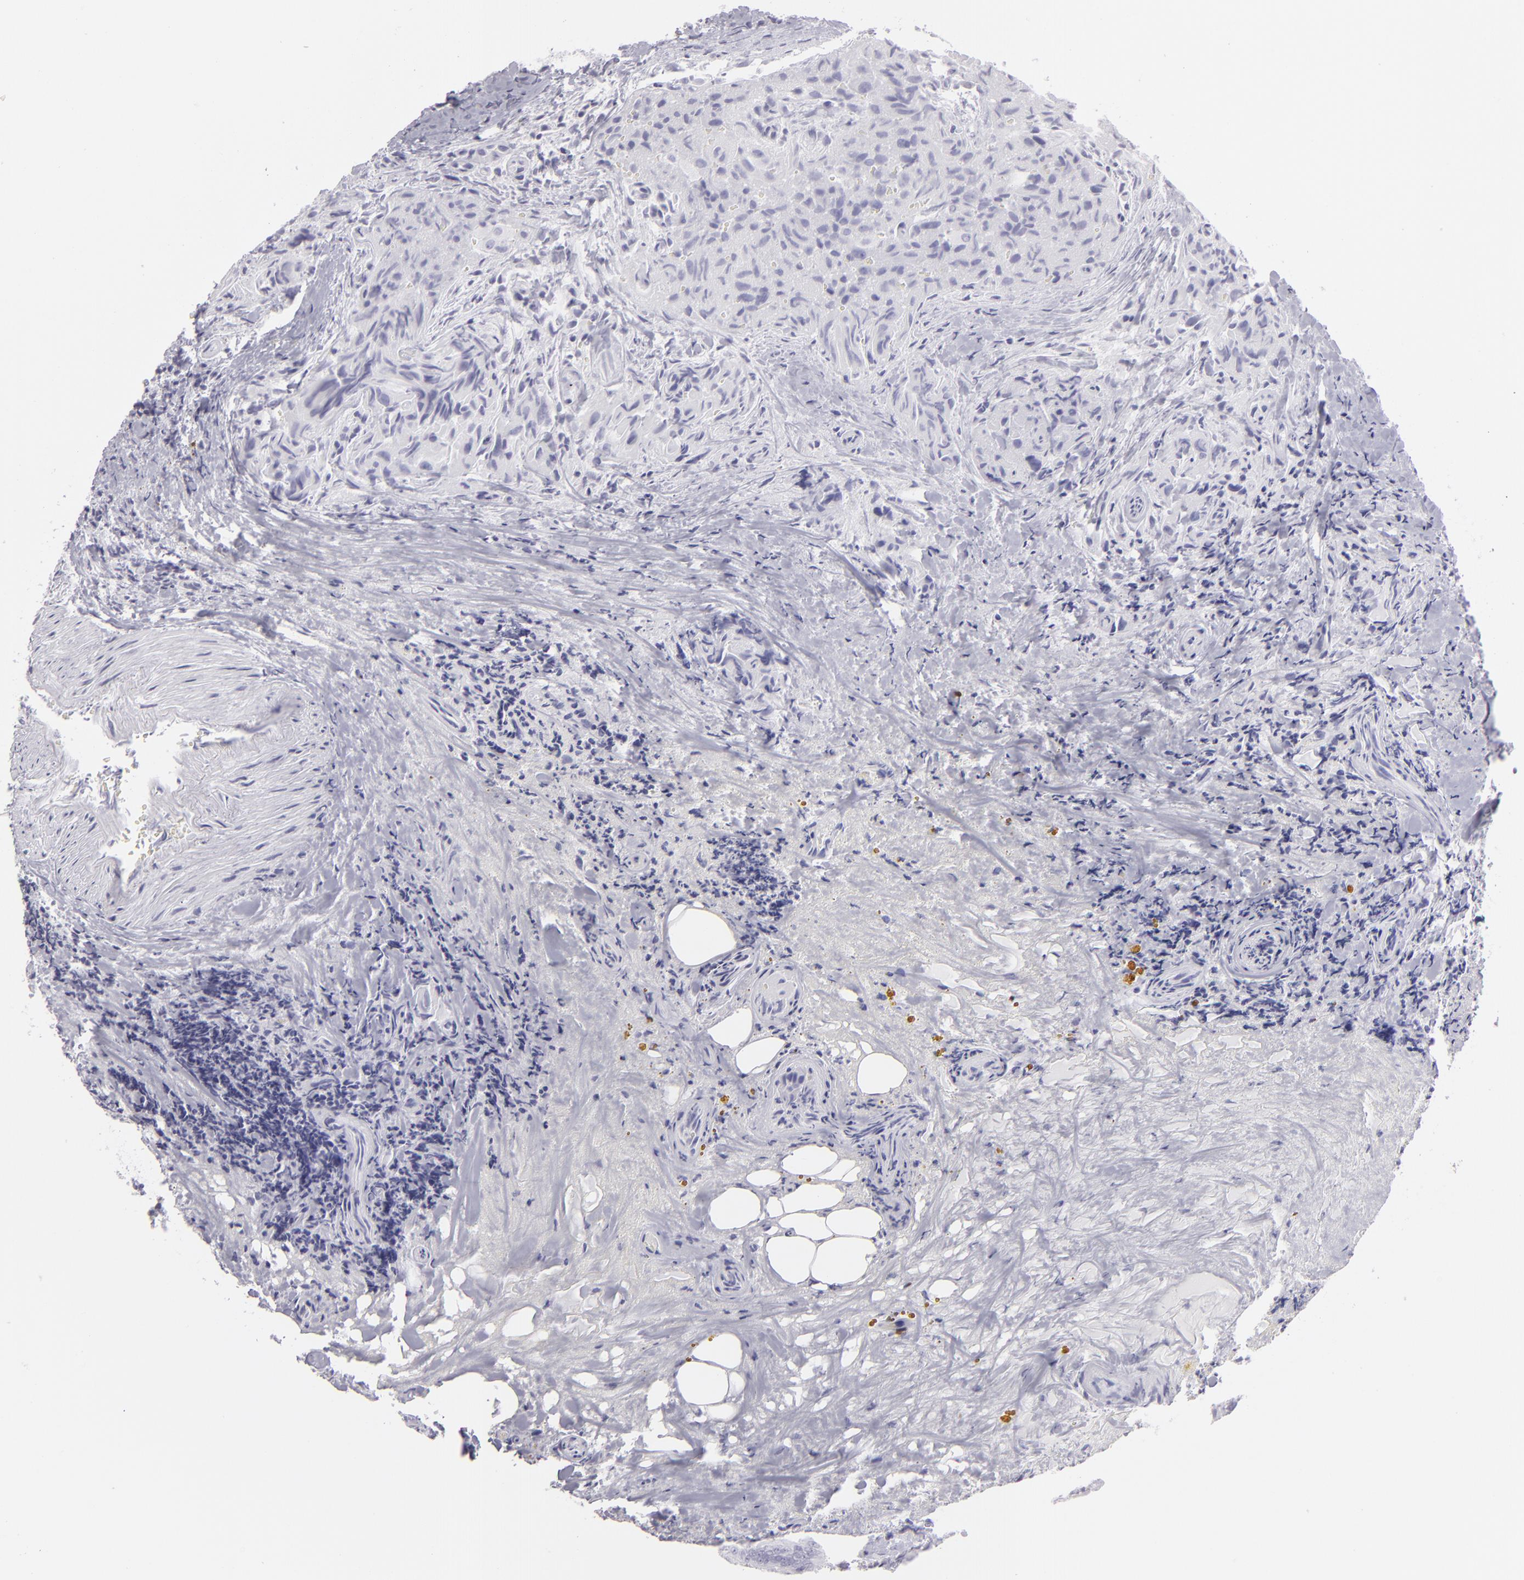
{"staining": {"intensity": "negative", "quantity": "none", "location": "none"}, "tissue": "thyroid cancer", "cell_type": "Tumor cells", "image_type": "cancer", "snomed": [{"axis": "morphology", "description": "Papillary adenocarcinoma, NOS"}, {"axis": "topography", "description": "Thyroid gland"}], "caption": "Thyroid papillary adenocarcinoma was stained to show a protein in brown. There is no significant positivity in tumor cells. (IHC, brightfield microscopy, high magnification).", "gene": "FLG", "patient": {"sex": "female", "age": 71}}